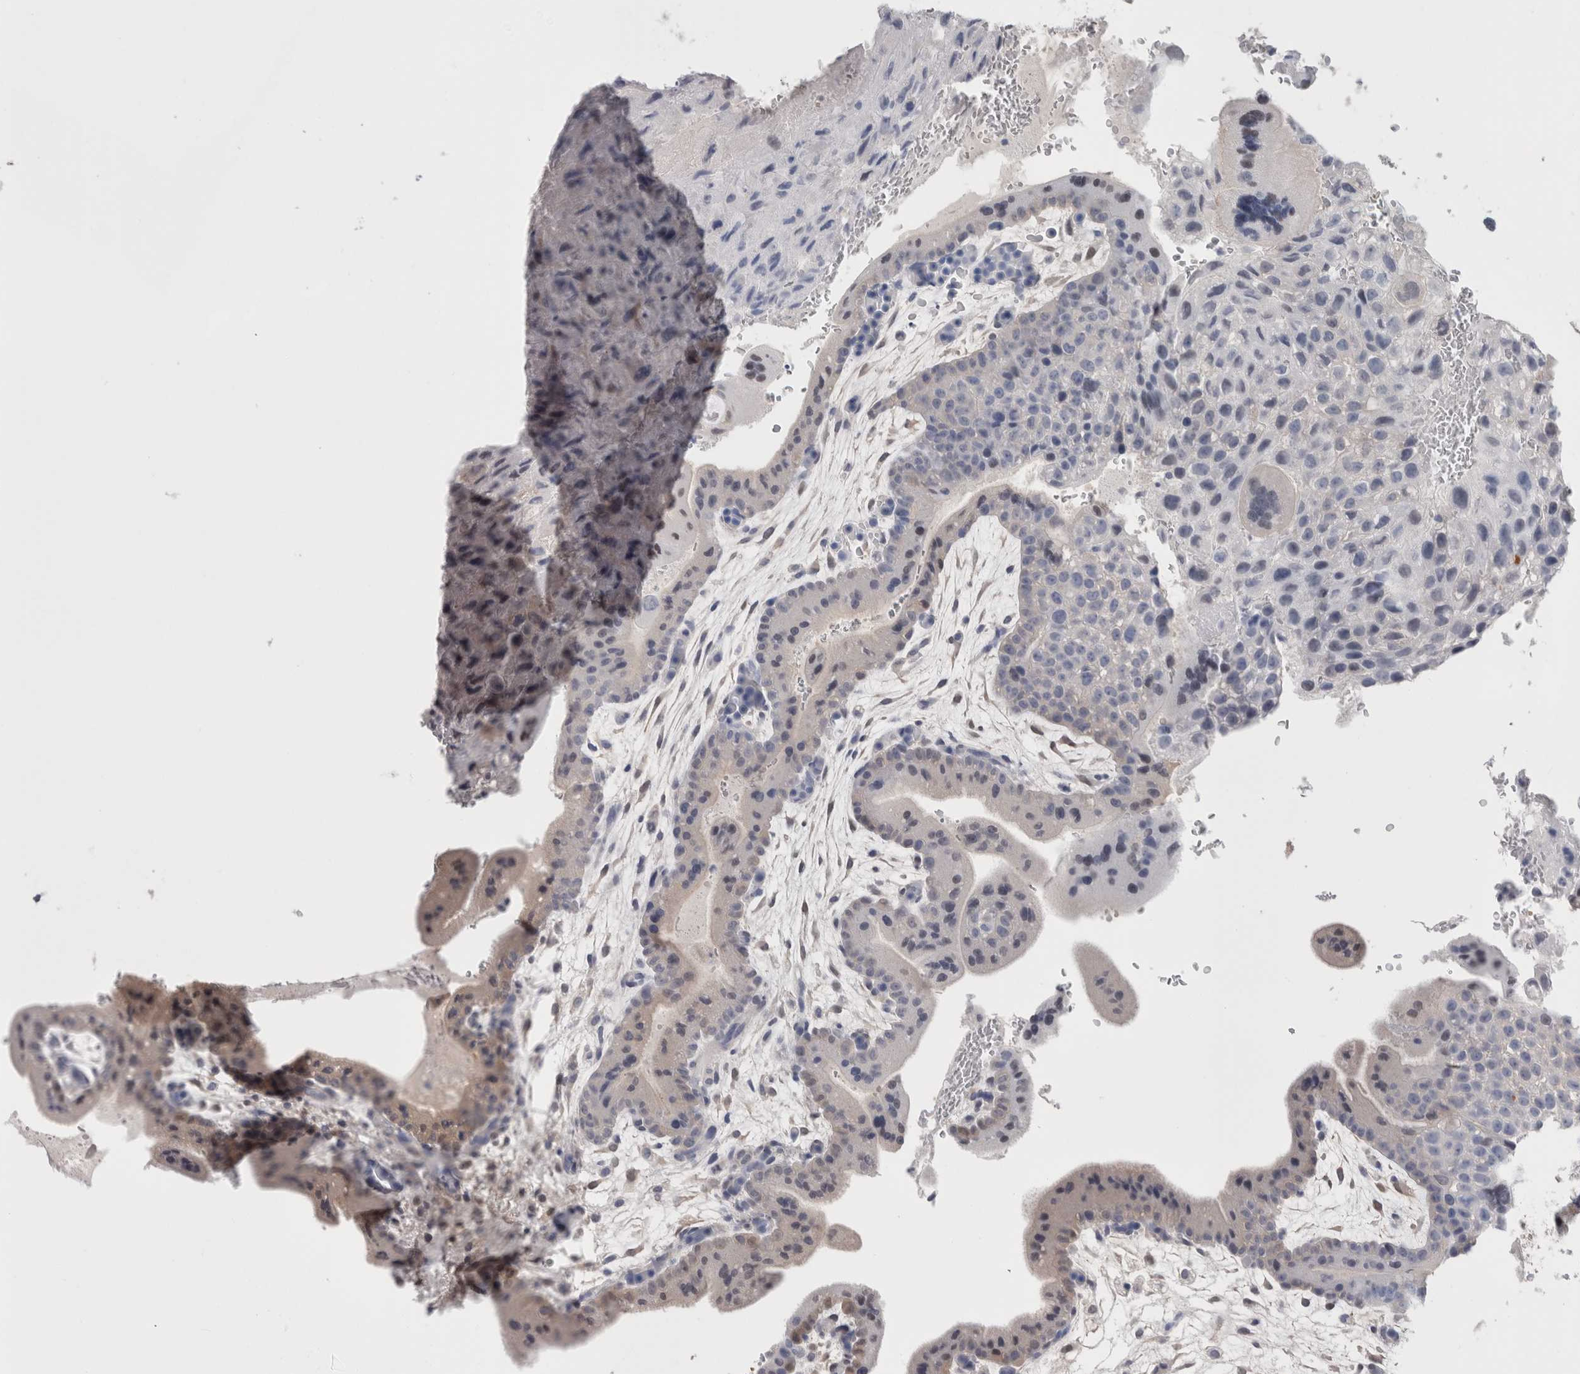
{"staining": {"intensity": "moderate", "quantity": ">75%", "location": "nuclear"}, "tissue": "placenta", "cell_type": "Decidual cells", "image_type": "normal", "snomed": [{"axis": "morphology", "description": "Normal tissue, NOS"}, {"axis": "topography", "description": "Placenta"}], "caption": "Unremarkable placenta was stained to show a protein in brown. There is medium levels of moderate nuclear positivity in approximately >75% of decidual cells.", "gene": "CA8", "patient": {"sex": "female", "age": 35}}